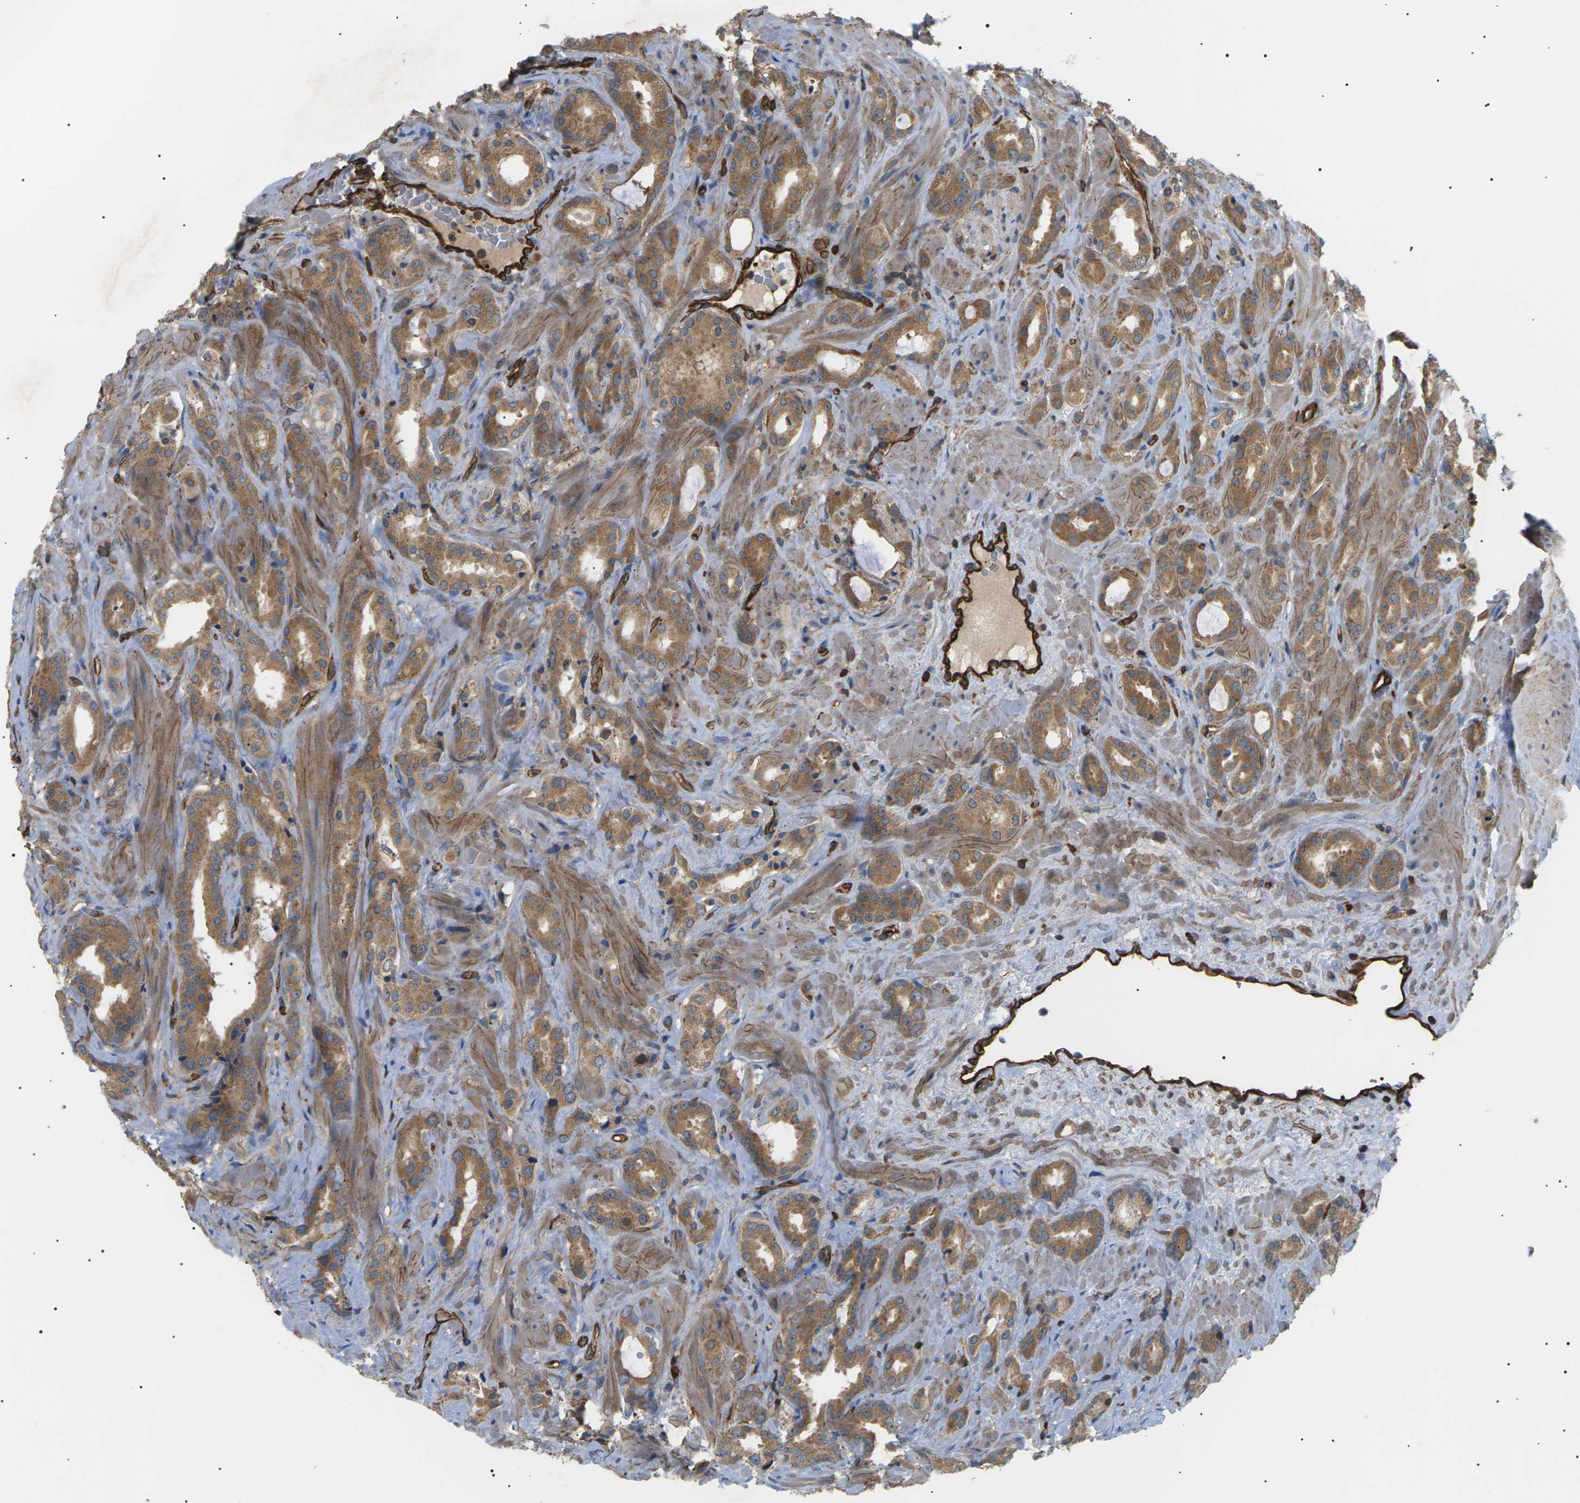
{"staining": {"intensity": "moderate", "quantity": ">75%", "location": "cytoplasmic/membranous"}, "tissue": "prostate cancer", "cell_type": "Tumor cells", "image_type": "cancer", "snomed": [{"axis": "morphology", "description": "Adenocarcinoma, High grade"}, {"axis": "topography", "description": "Prostate"}], "caption": "Prostate cancer stained with a brown dye reveals moderate cytoplasmic/membranous positive expression in about >75% of tumor cells.", "gene": "TMTC4", "patient": {"sex": "male", "age": 64}}